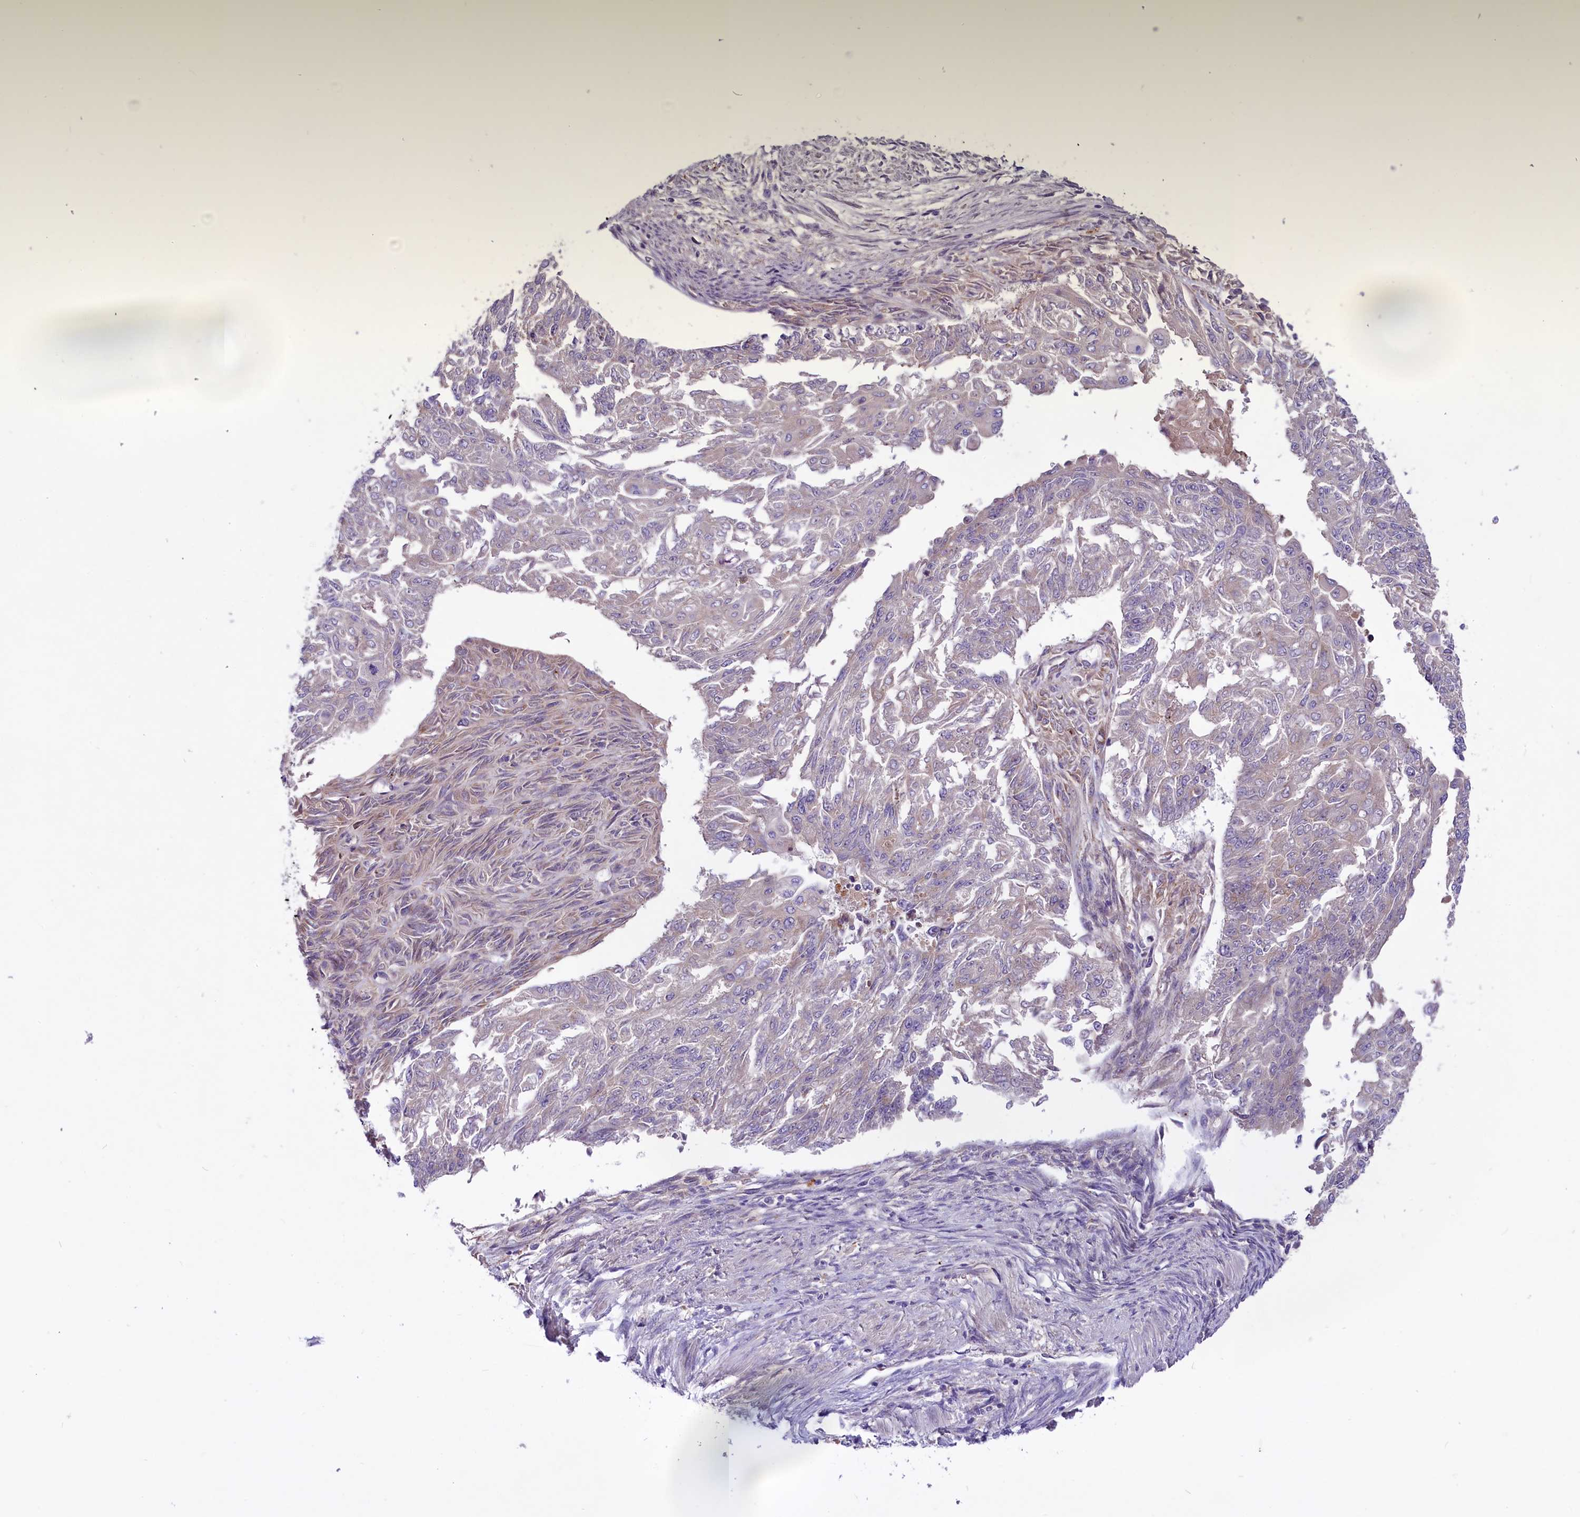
{"staining": {"intensity": "weak", "quantity": "<25%", "location": "cytoplasmic/membranous"}, "tissue": "endometrial cancer", "cell_type": "Tumor cells", "image_type": "cancer", "snomed": [{"axis": "morphology", "description": "Adenocarcinoma, NOS"}, {"axis": "topography", "description": "Endometrium"}], "caption": "IHC of endometrial cancer (adenocarcinoma) exhibits no staining in tumor cells.", "gene": "PEMT", "patient": {"sex": "female", "age": 32}}